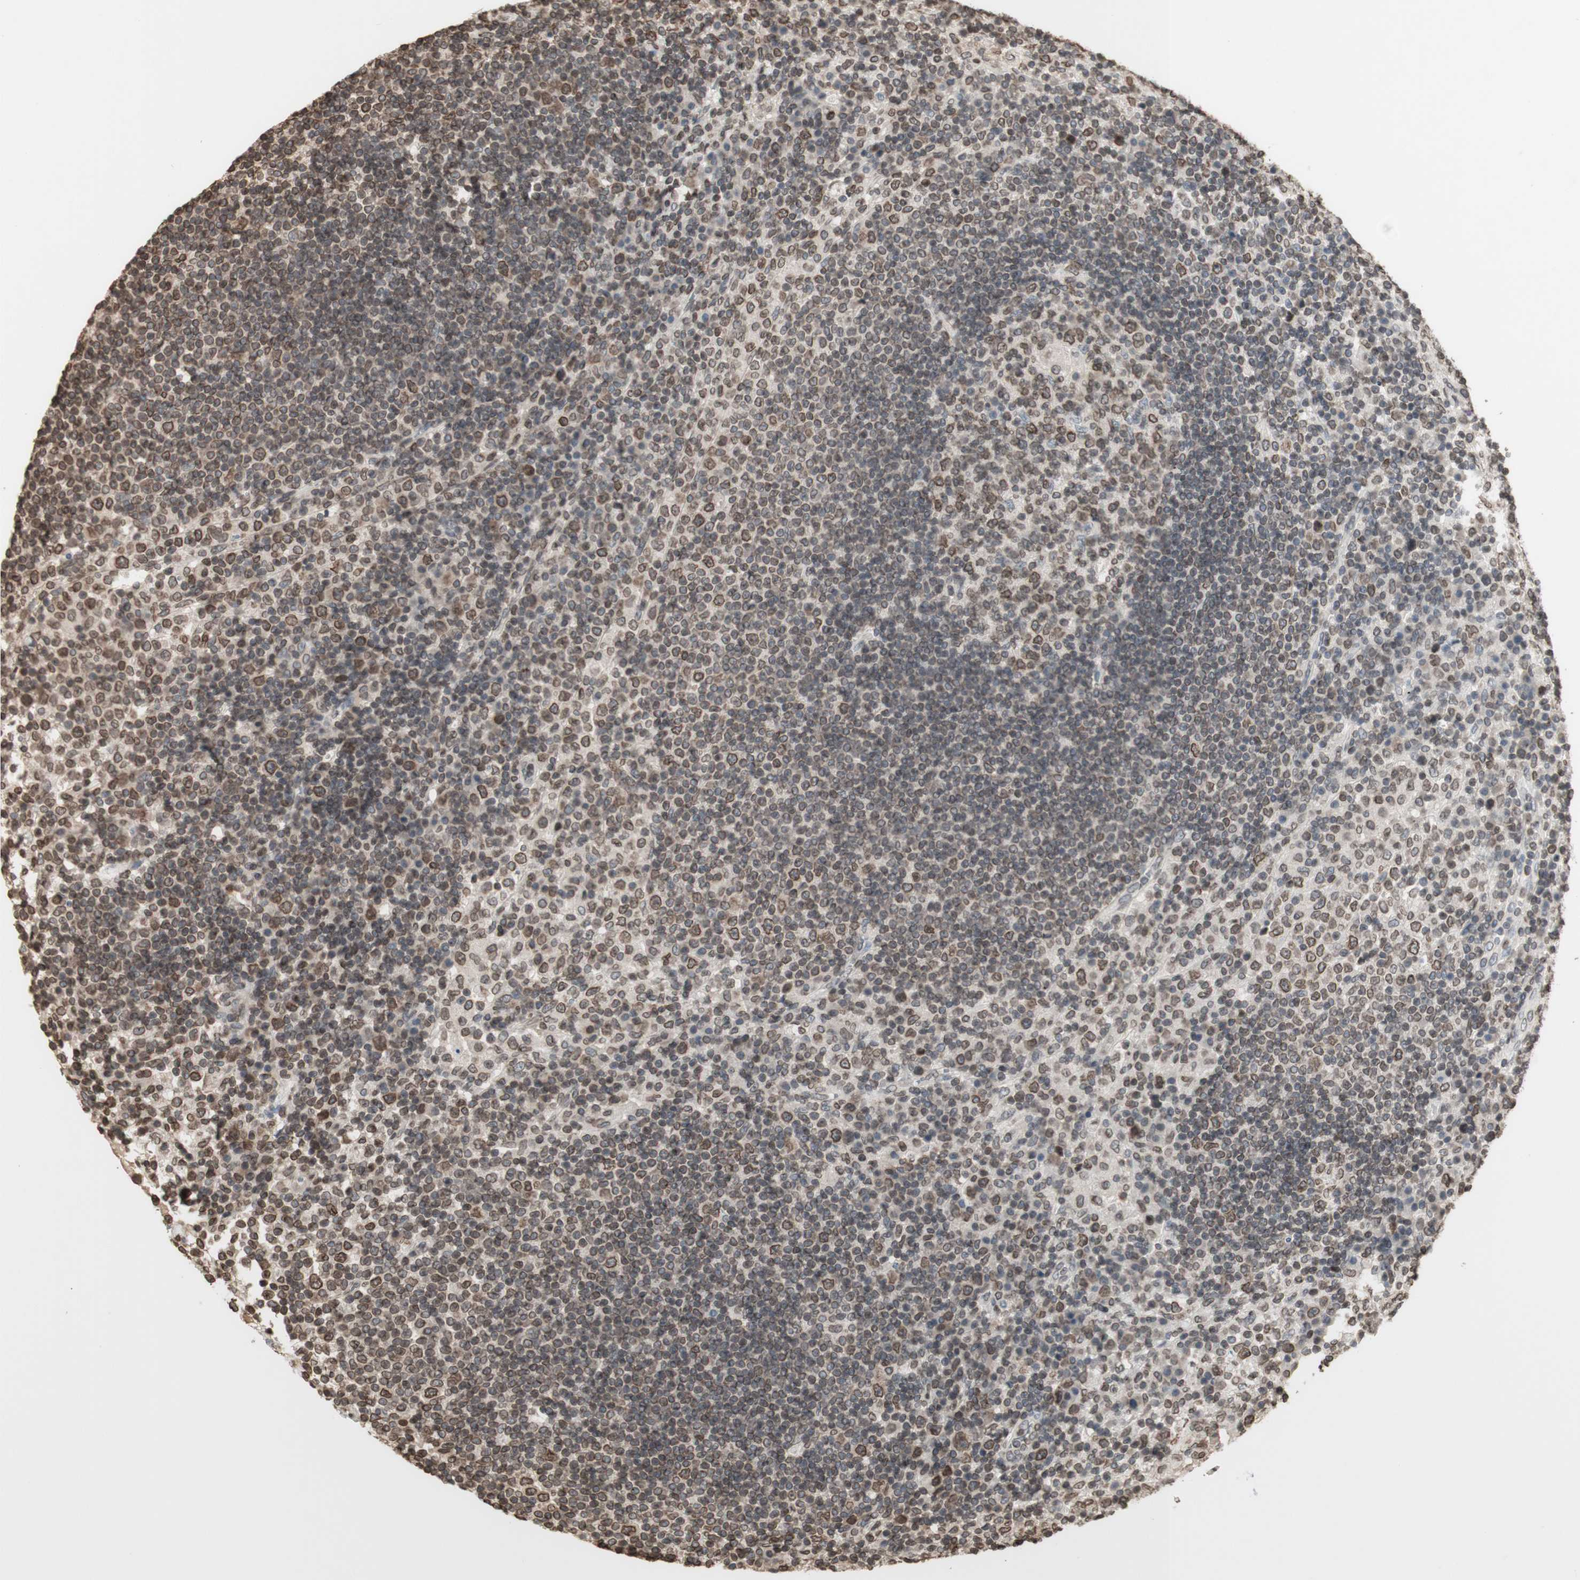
{"staining": {"intensity": "moderate", "quantity": "25%-75%", "location": "nuclear"}, "tissue": "lymph node", "cell_type": "Germinal center cells", "image_type": "normal", "snomed": [{"axis": "morphology", "description": "Normal tissue, NOS"}, {"axis": "topography", "description": "Lymph node"}], "caption": "Immunohistochemical staining of normal human lymph node demonstrates 25%-75% levels of moderate nuclear protein expression in approximately 25%-75% of germinal center cells.", "gene": "TMPO", "patient": {"sex": "female", "age": 53}}